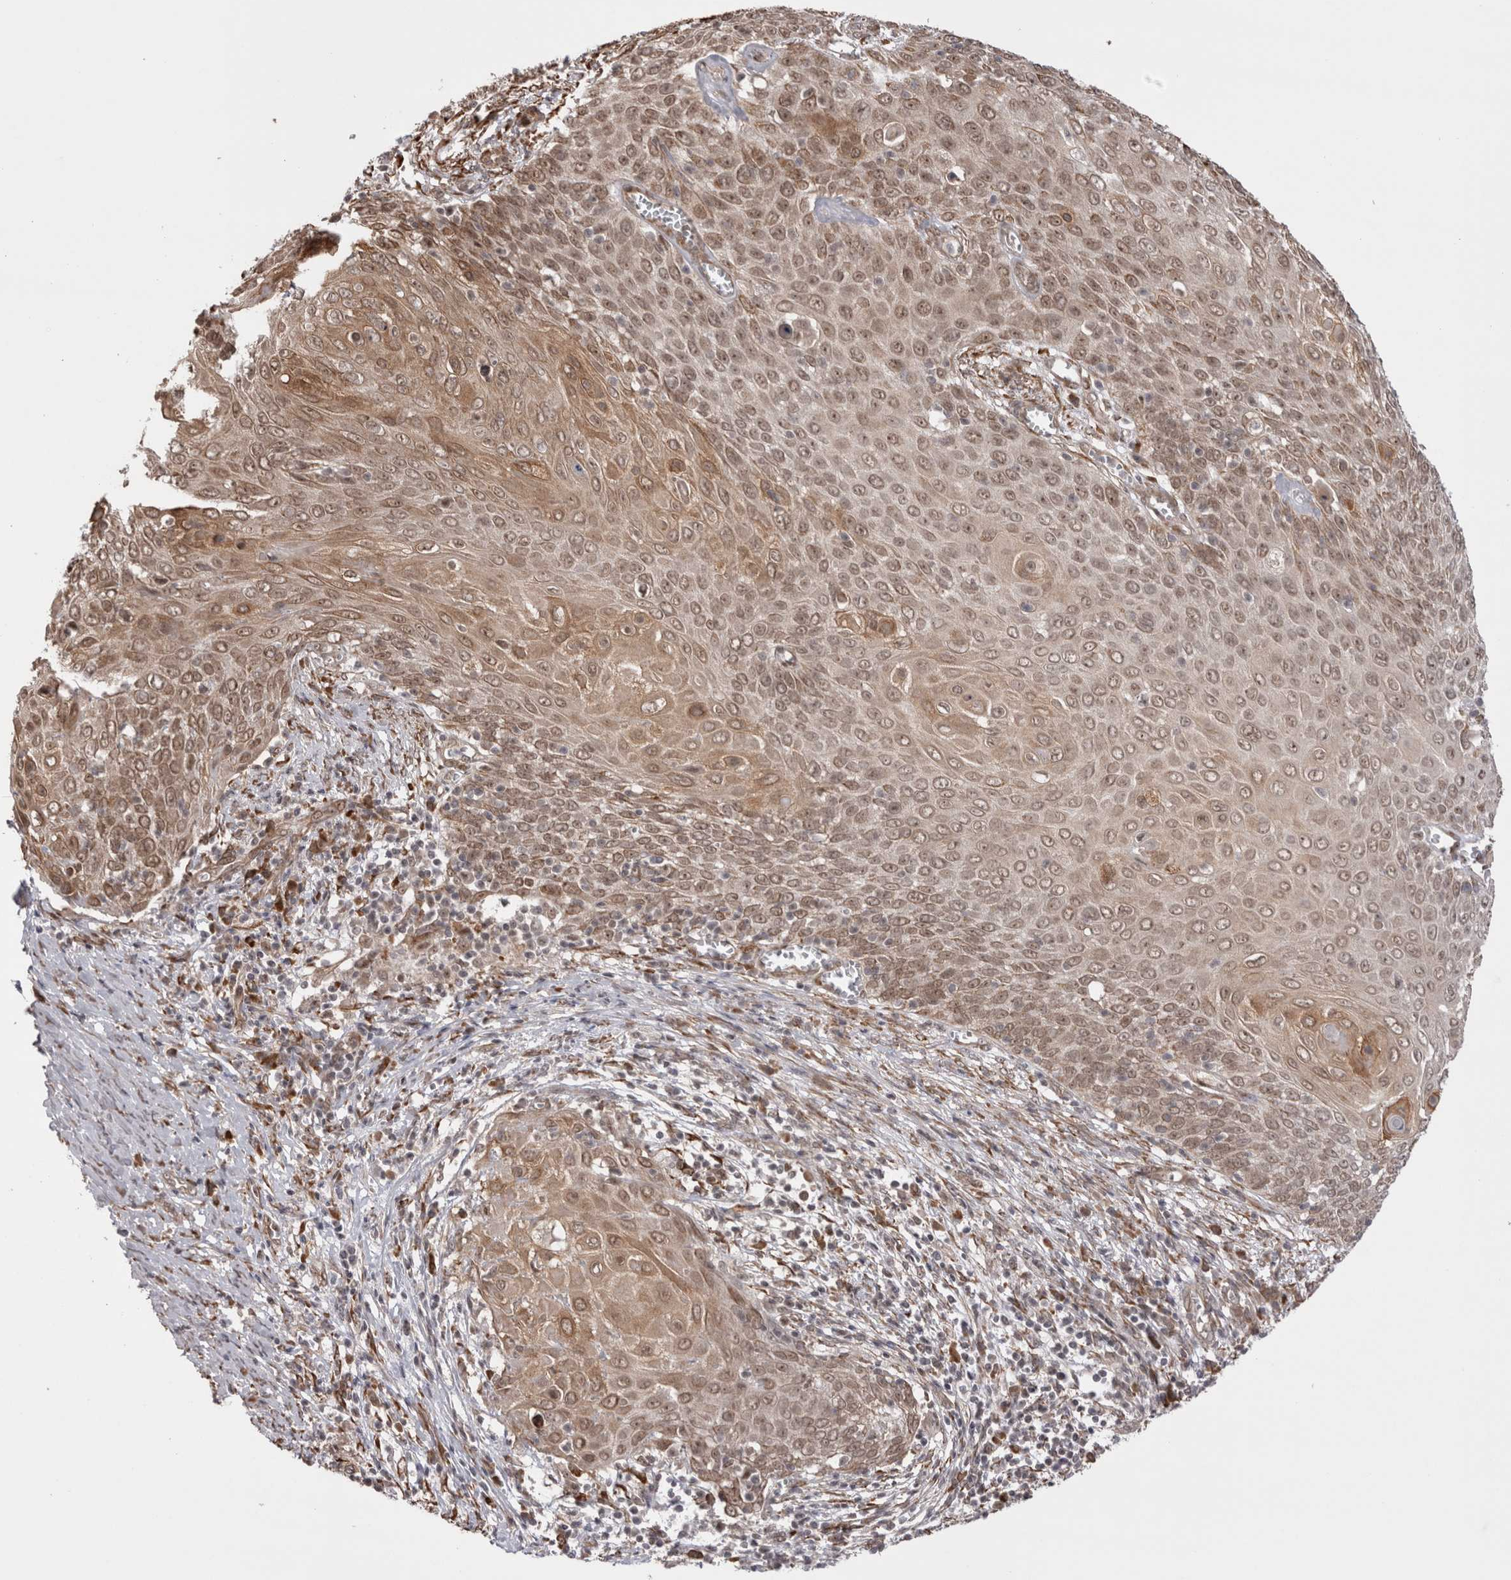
{"staining": {"intensity": "moderate", "quantity": ">75%", "location": "cytoplasmic/membranous,nuclear"}, "tissue": "cervical cancer", "cell_type": "Tumor cells", "image_type": "cancer", "snomed": [{"axis": "morphology", "description": "Squamous cell carcinoma, NOS"}, {"axis": "topography", "description": "Cervix"}], "caption": "Immunohistochemistry (DAB) staining of cervical cancer reveals moderate cytoplasmic/membranous and nuclear protein expression in approximately >75% of tumor cells.", "gene": "EXOSC4", "patient": {"sex": "female", "age": 39}}